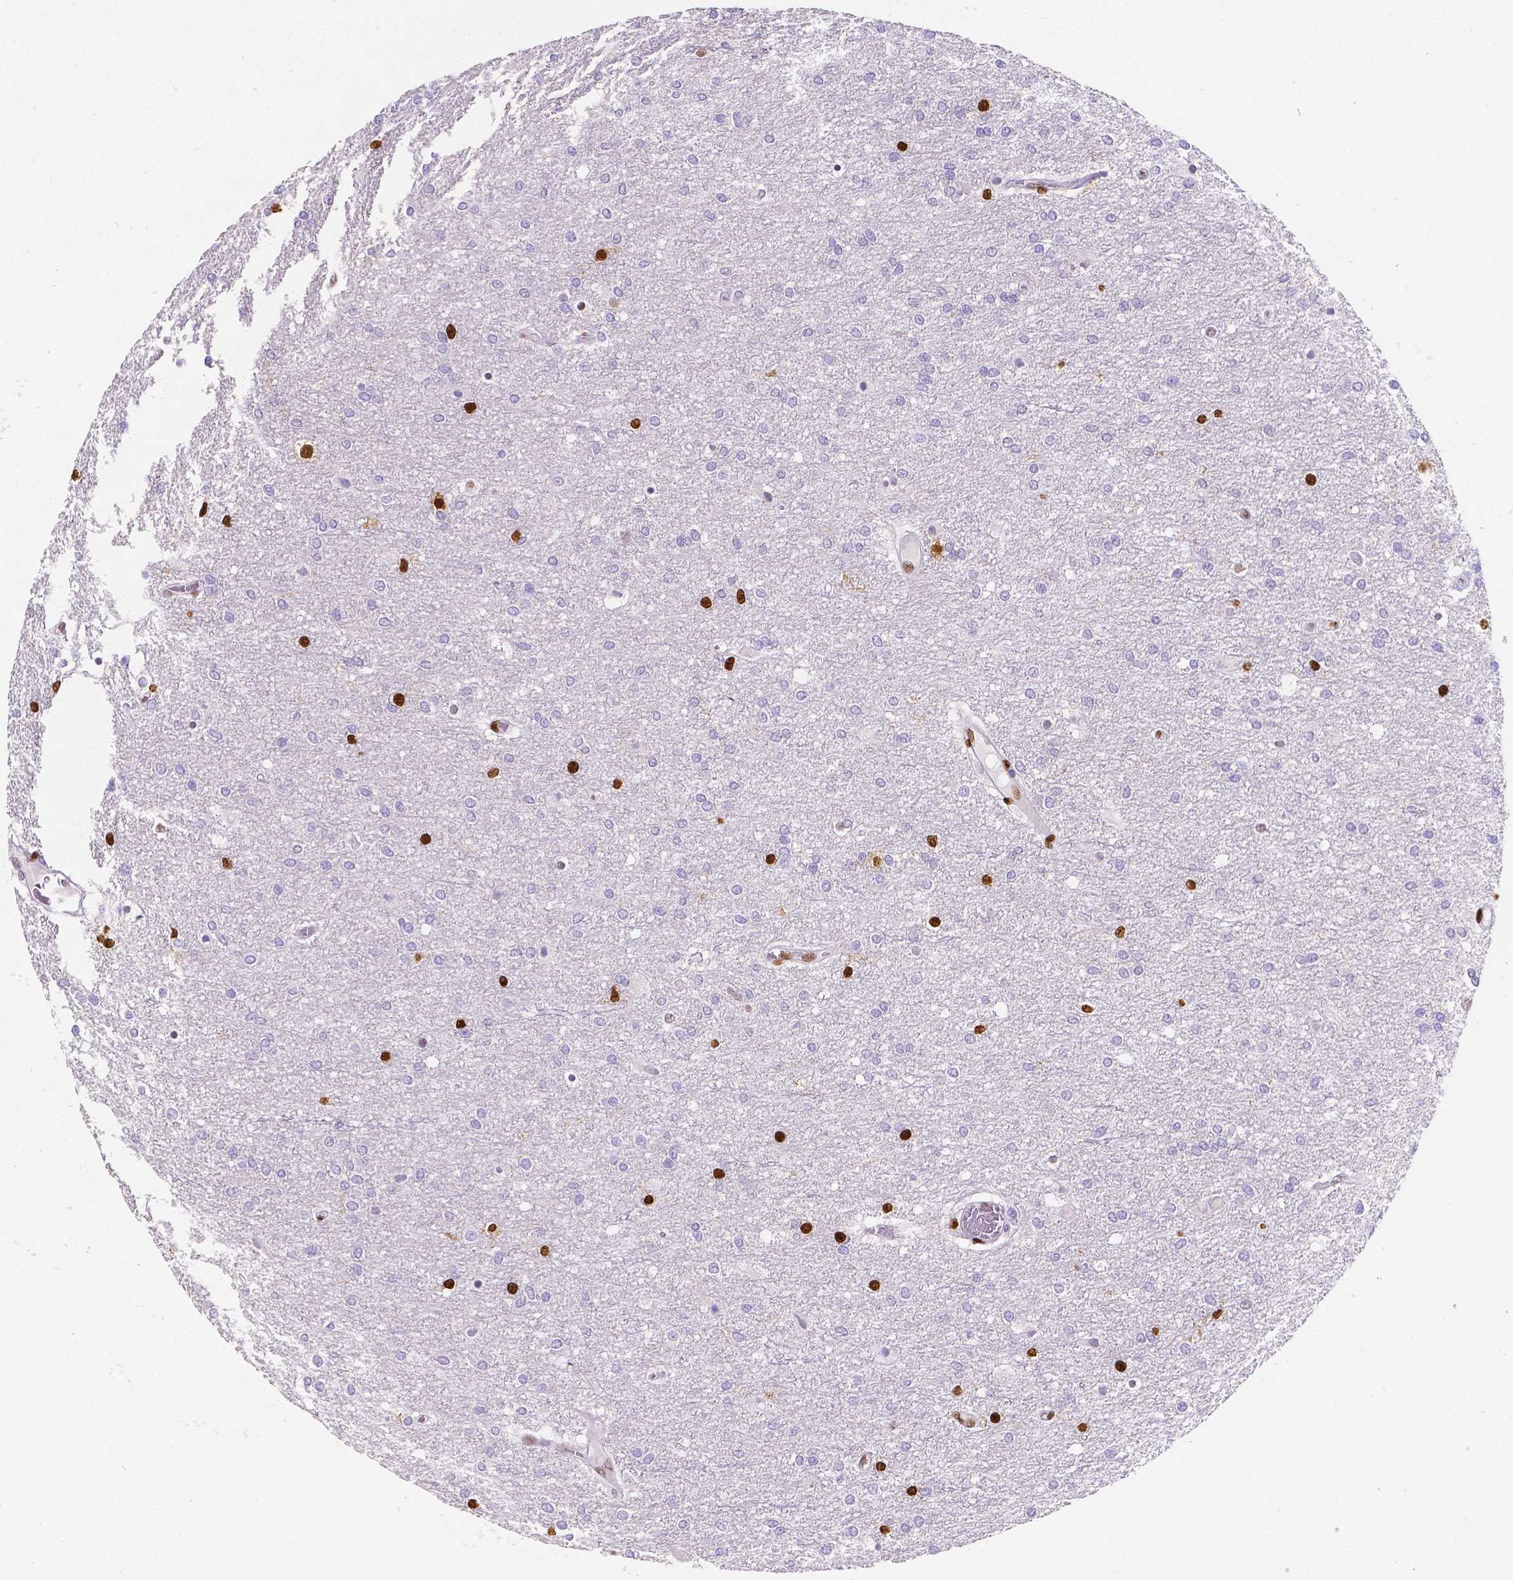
{"staining": {"intensity": "strong", "quantity": "<25%", "location": "nuclear"}, "tissue": "glioma", "cell_type": "Tumor cells", "image_type": "cancer", "snomed": [{"axis": "morphology", "description": "Glioma, malignant, High grade"}, {"axis": "topography", "description": "Brain"}], "caption": "High-magnification brightfield microscopy of glioma stained with DAB (brown) and counterstained with hematoxylin (blue). tumor cells exhibit strong nuclear positivity is appreciated in about<25% of cells.", "gene": "MEF2C", "patient": {"sex": "female", "age": 61}}